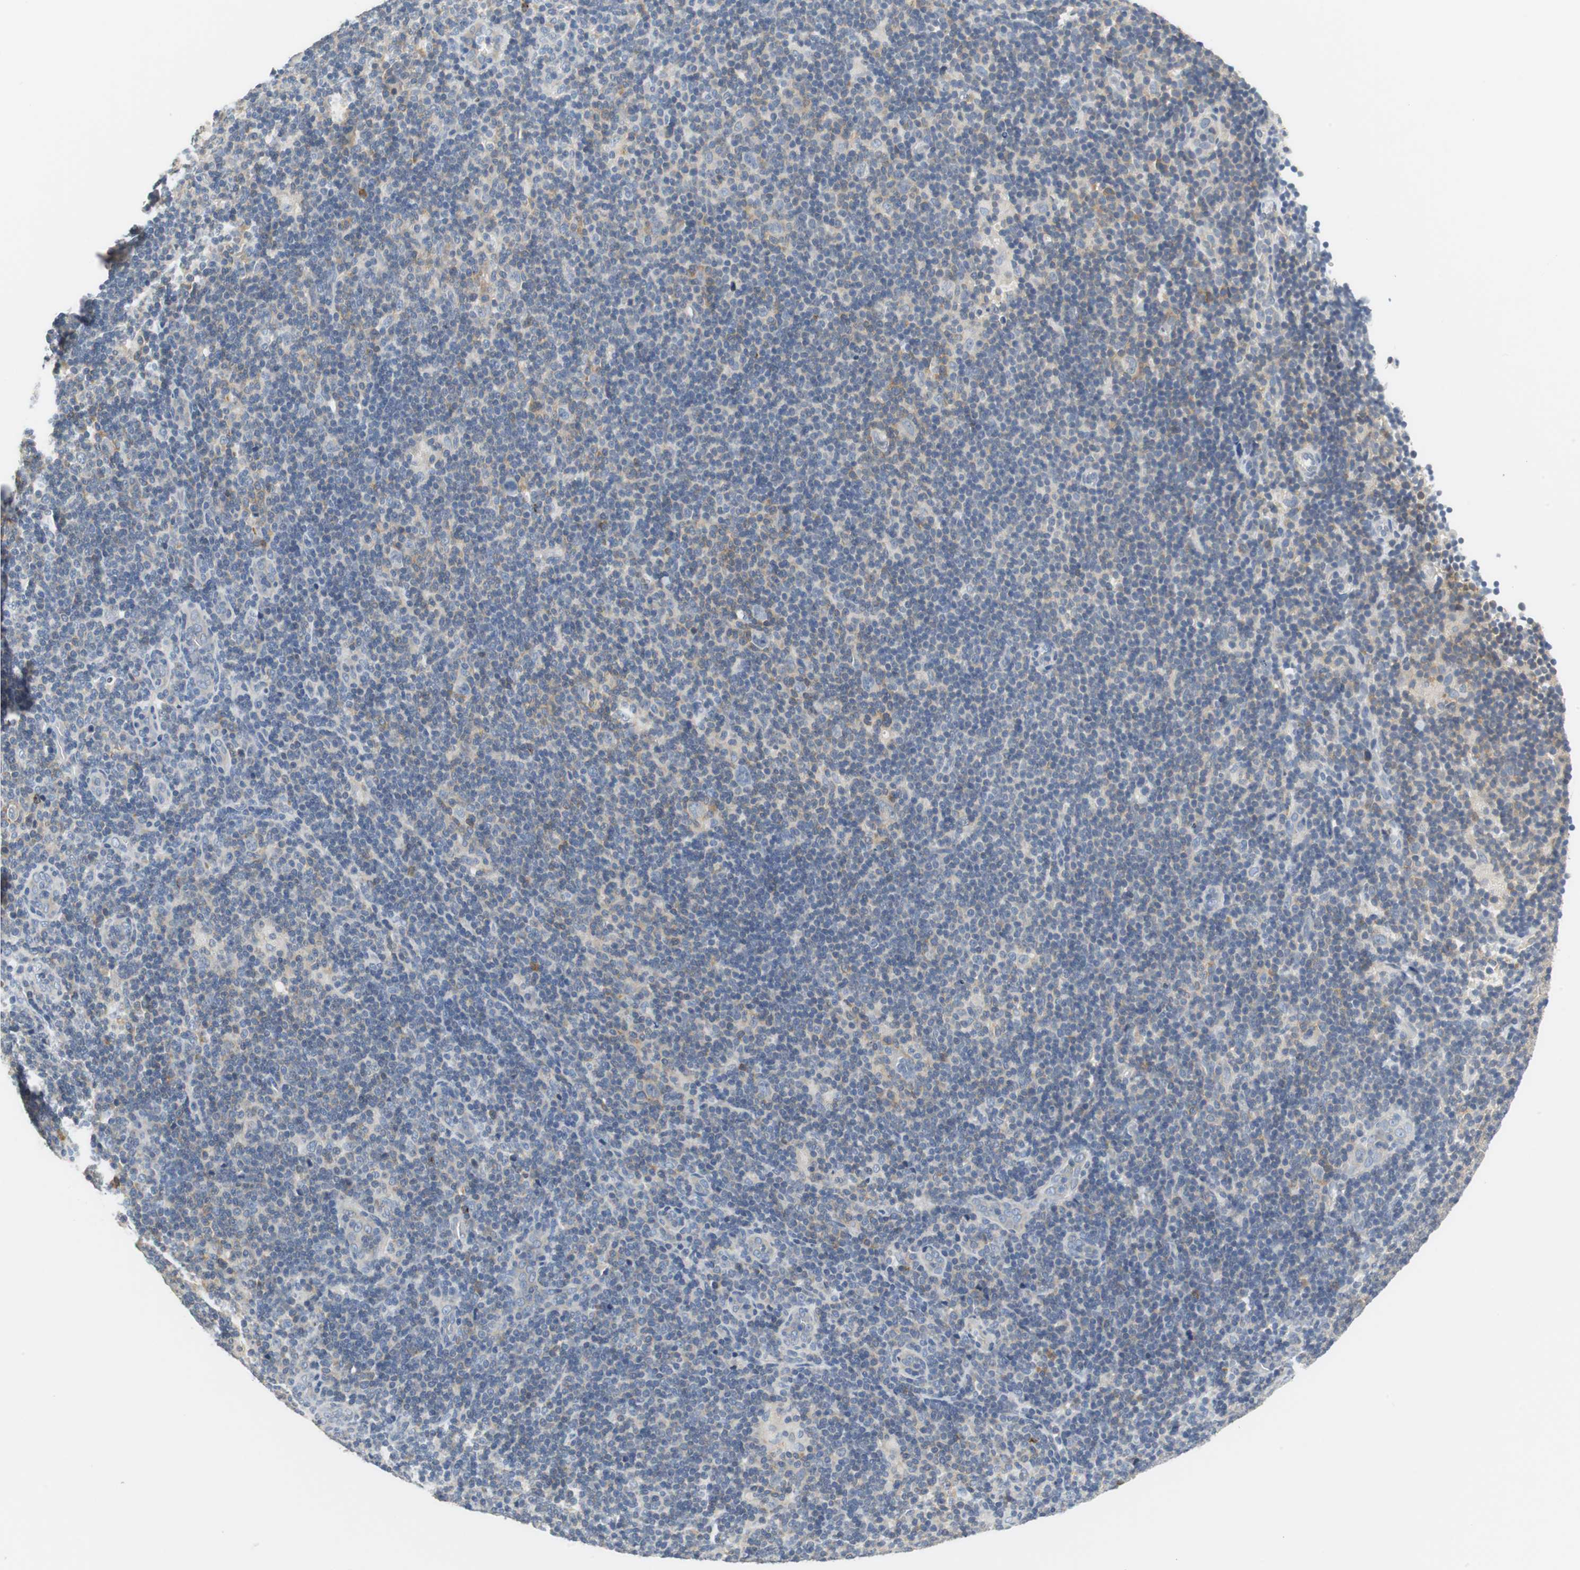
{"staining": {"intensity": "negative", "quantity": "none", "location": "none"}, "tissue": "lymphoma", "cell_type": "Tumor cells", "image_type": "cancer", "snomed": [{"axis": "morphology", "description": "Hodgkin's disease, NOS"}, {"axis": "topography", "description": "Lymph node"}], "caption": "DAB immunohistochemical staining of Hodgkin's disease demonstrates no significant expression in tumor cells.", "gene": "GLCCI1", "patient": {"sex": "female", "age": 57}}